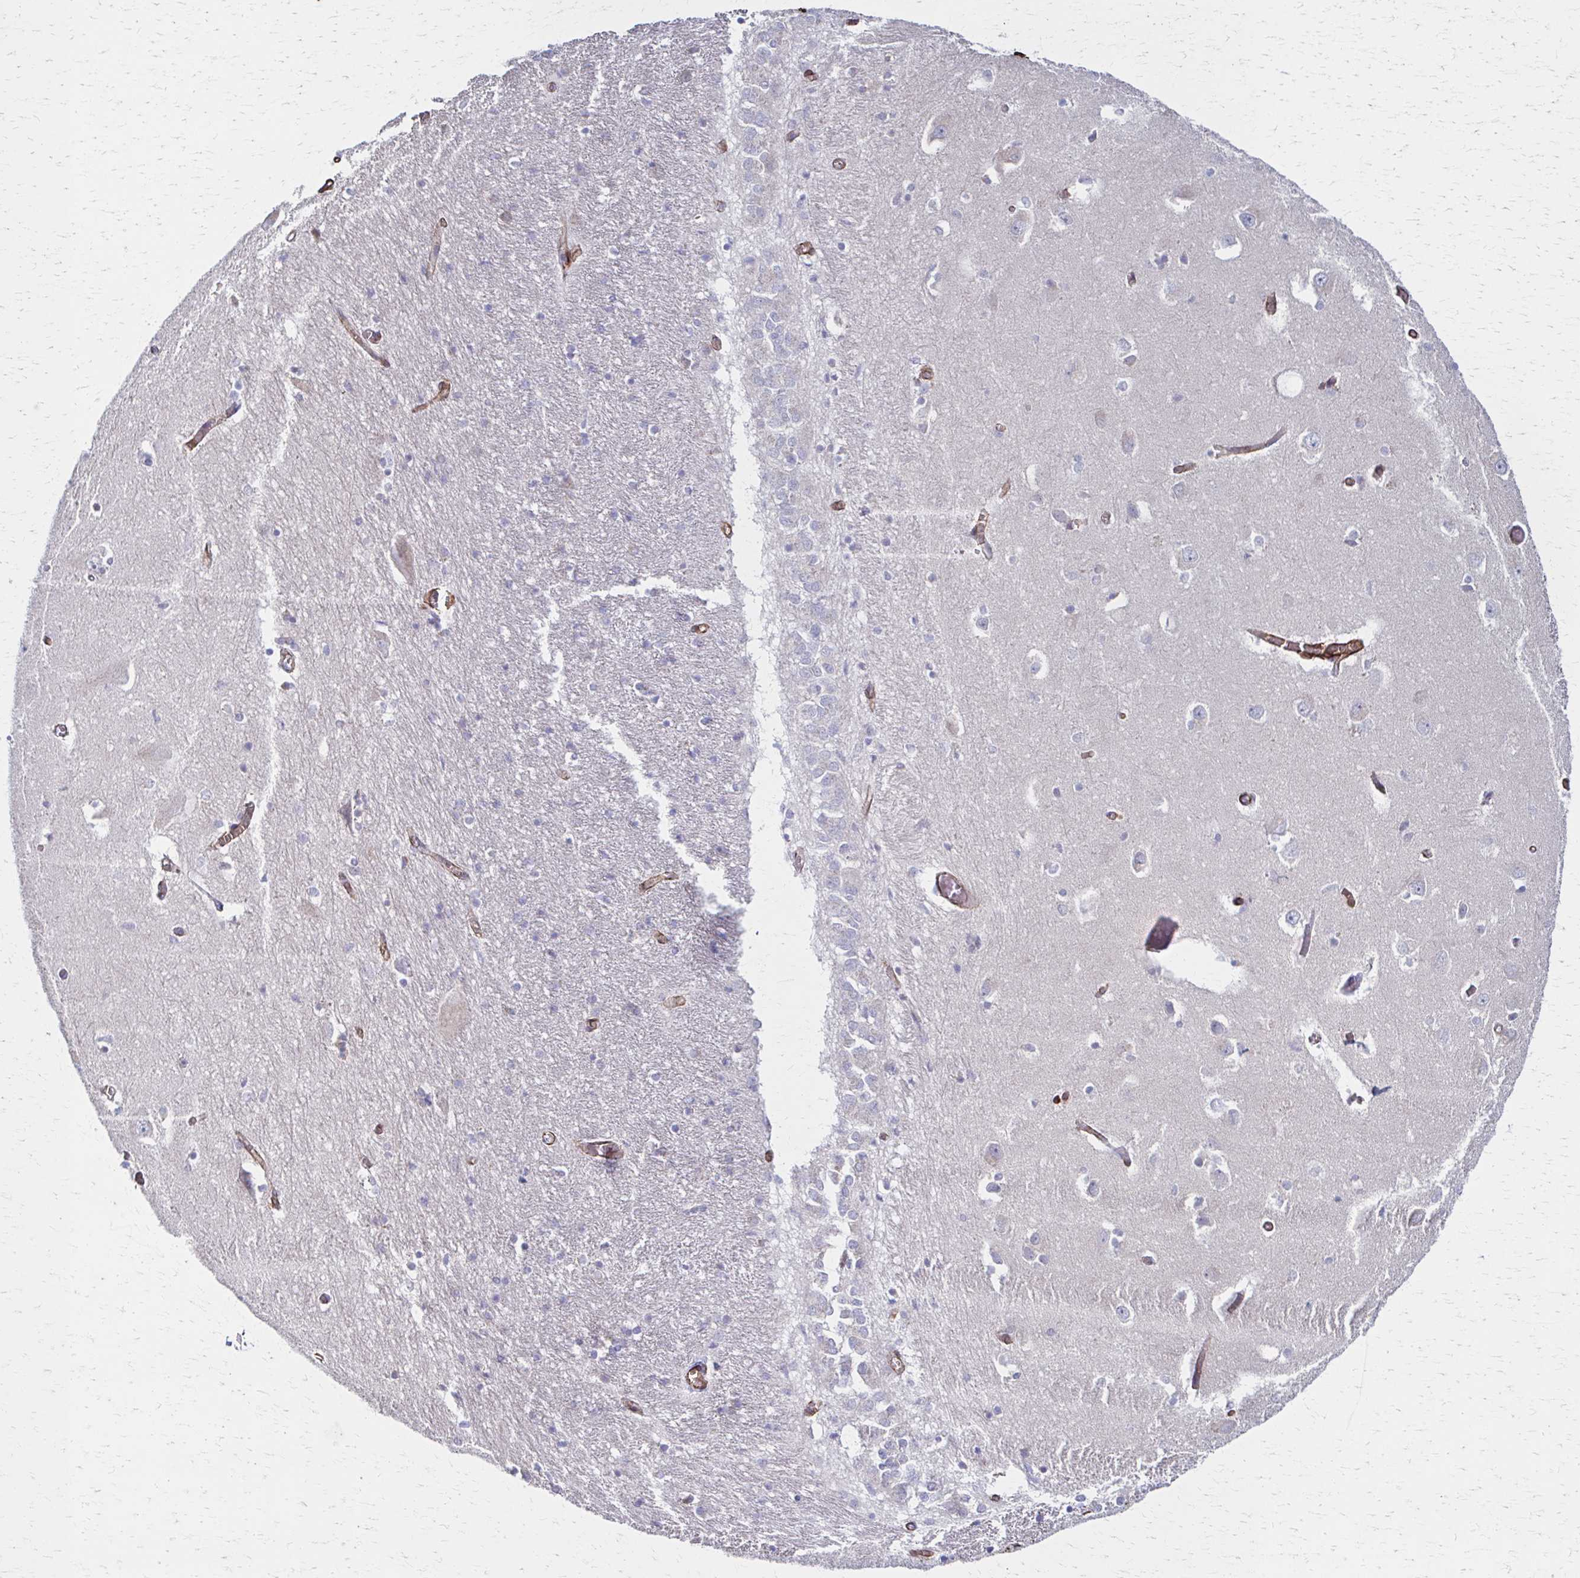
{"staining": {"intensity": "negative", "quantity": "none", "location": "none"}, "tissue": "caudate", "cell_type": "Glial cells", "image_type": "normal", "snomed": [{"axis": "morphology", "description": "Normal tissue, NOS"}, {"axis": "topography", "description": "Lateral ventricle wall"}, {"axis": "topography", "description": "Hippocampus"}], "caption": "Immunohistochemical staining of normal caudate displays no significant expression in glial cells.", "gene": "TIMMDC1", "patient": {"sex": "female", "age": 63}}